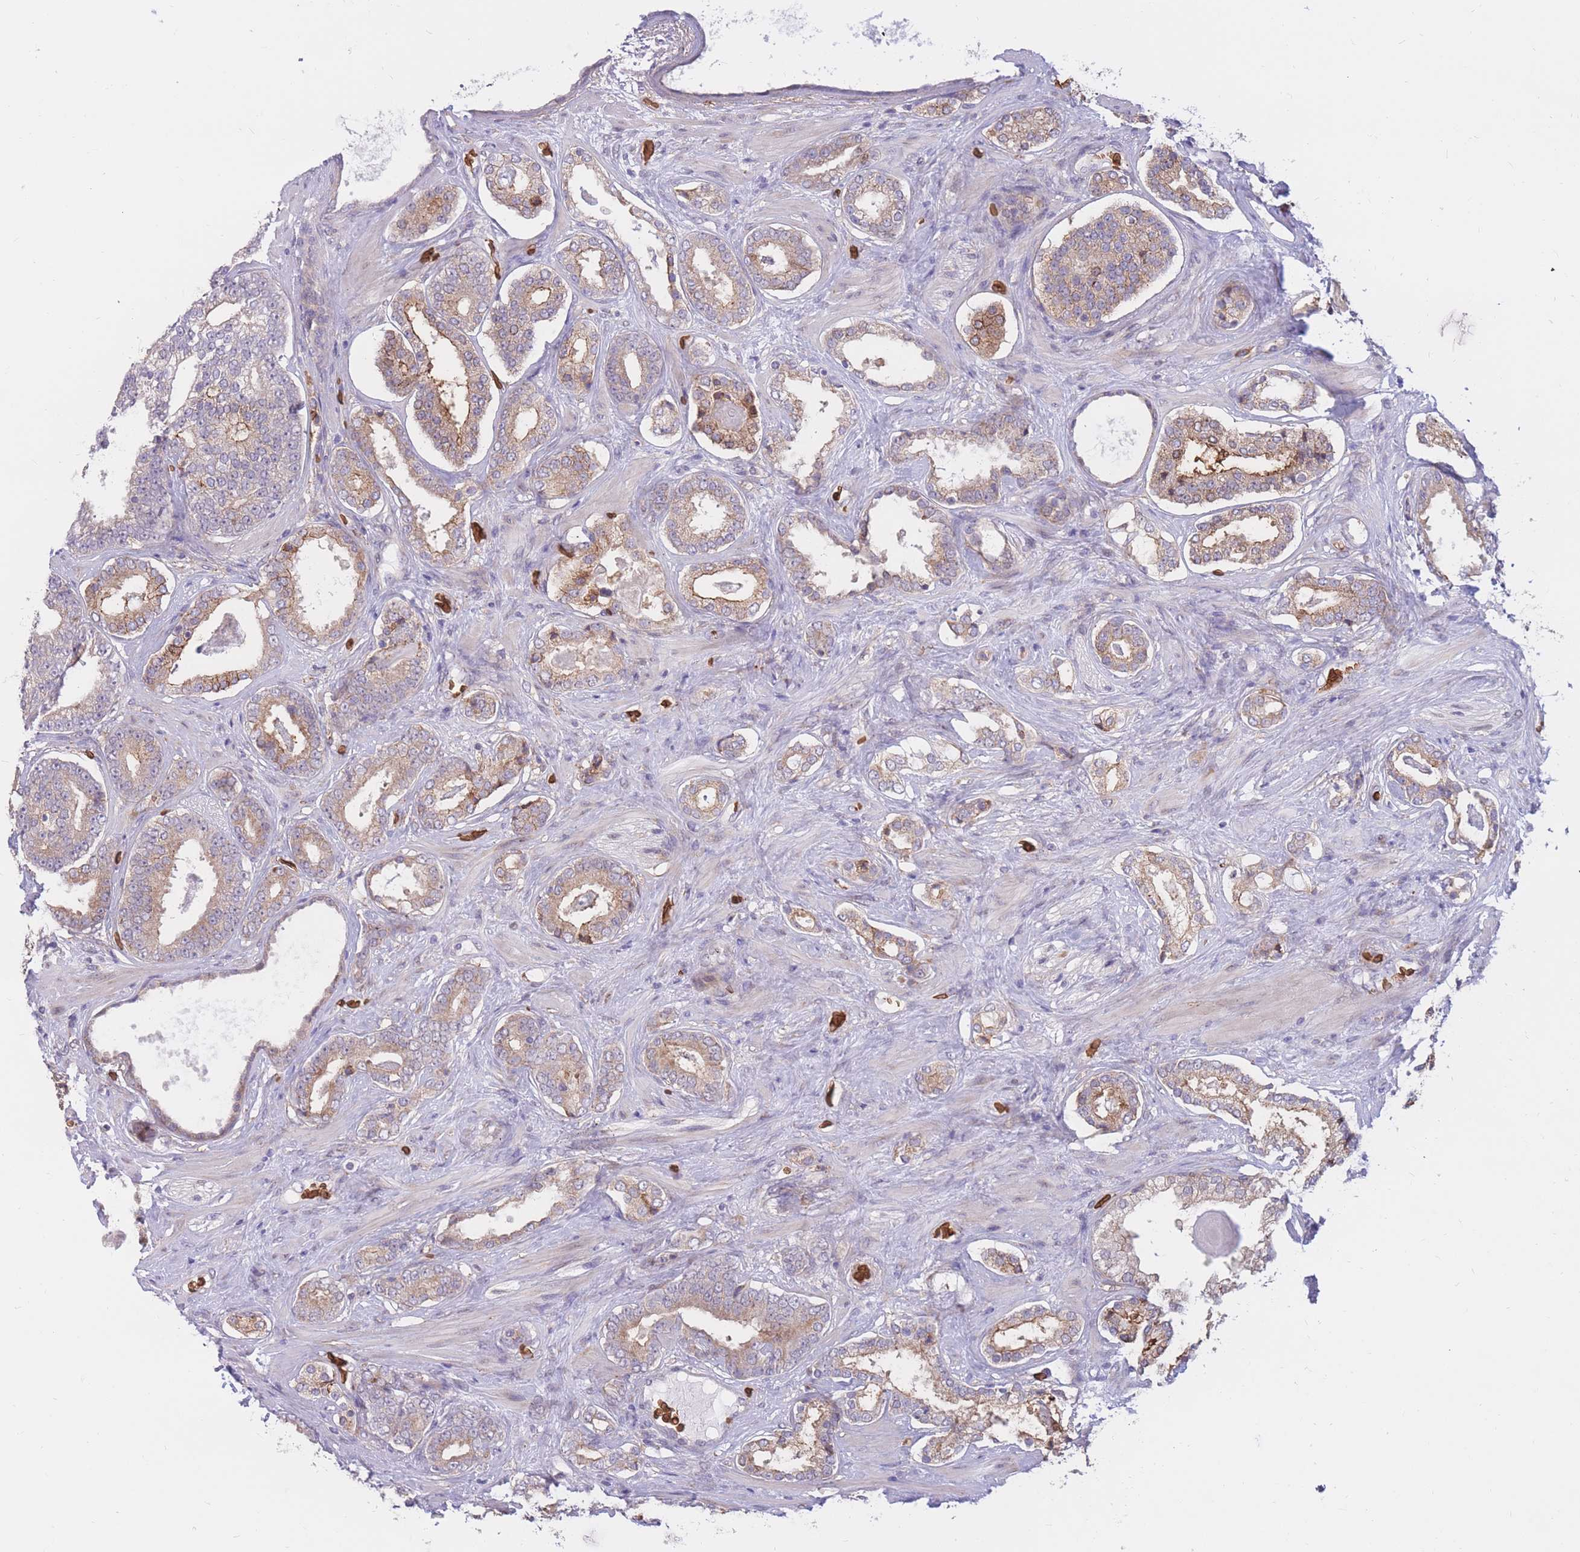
{"staining": {"intensity": "moderate", "quantity": ">75%", "location": "cytoplasmic/membranous"}, "tissue": "prostate cancer", "cell_type": "Tumor cells", "image_type": "cancer", "snomed": [{"axis": "morphology", "description": "Adenocarcinoma, High grade"}, {"axis": "topography", "description": "Prostate"}], "caption": "Prostate adenocarcinoma (high-grade) stained for a protein demonstrates moderate cytoplasmic/membranous positivity in tumor cells.", "gene": "ATP10D", "patient": {"sex": "male", "age": 60}}